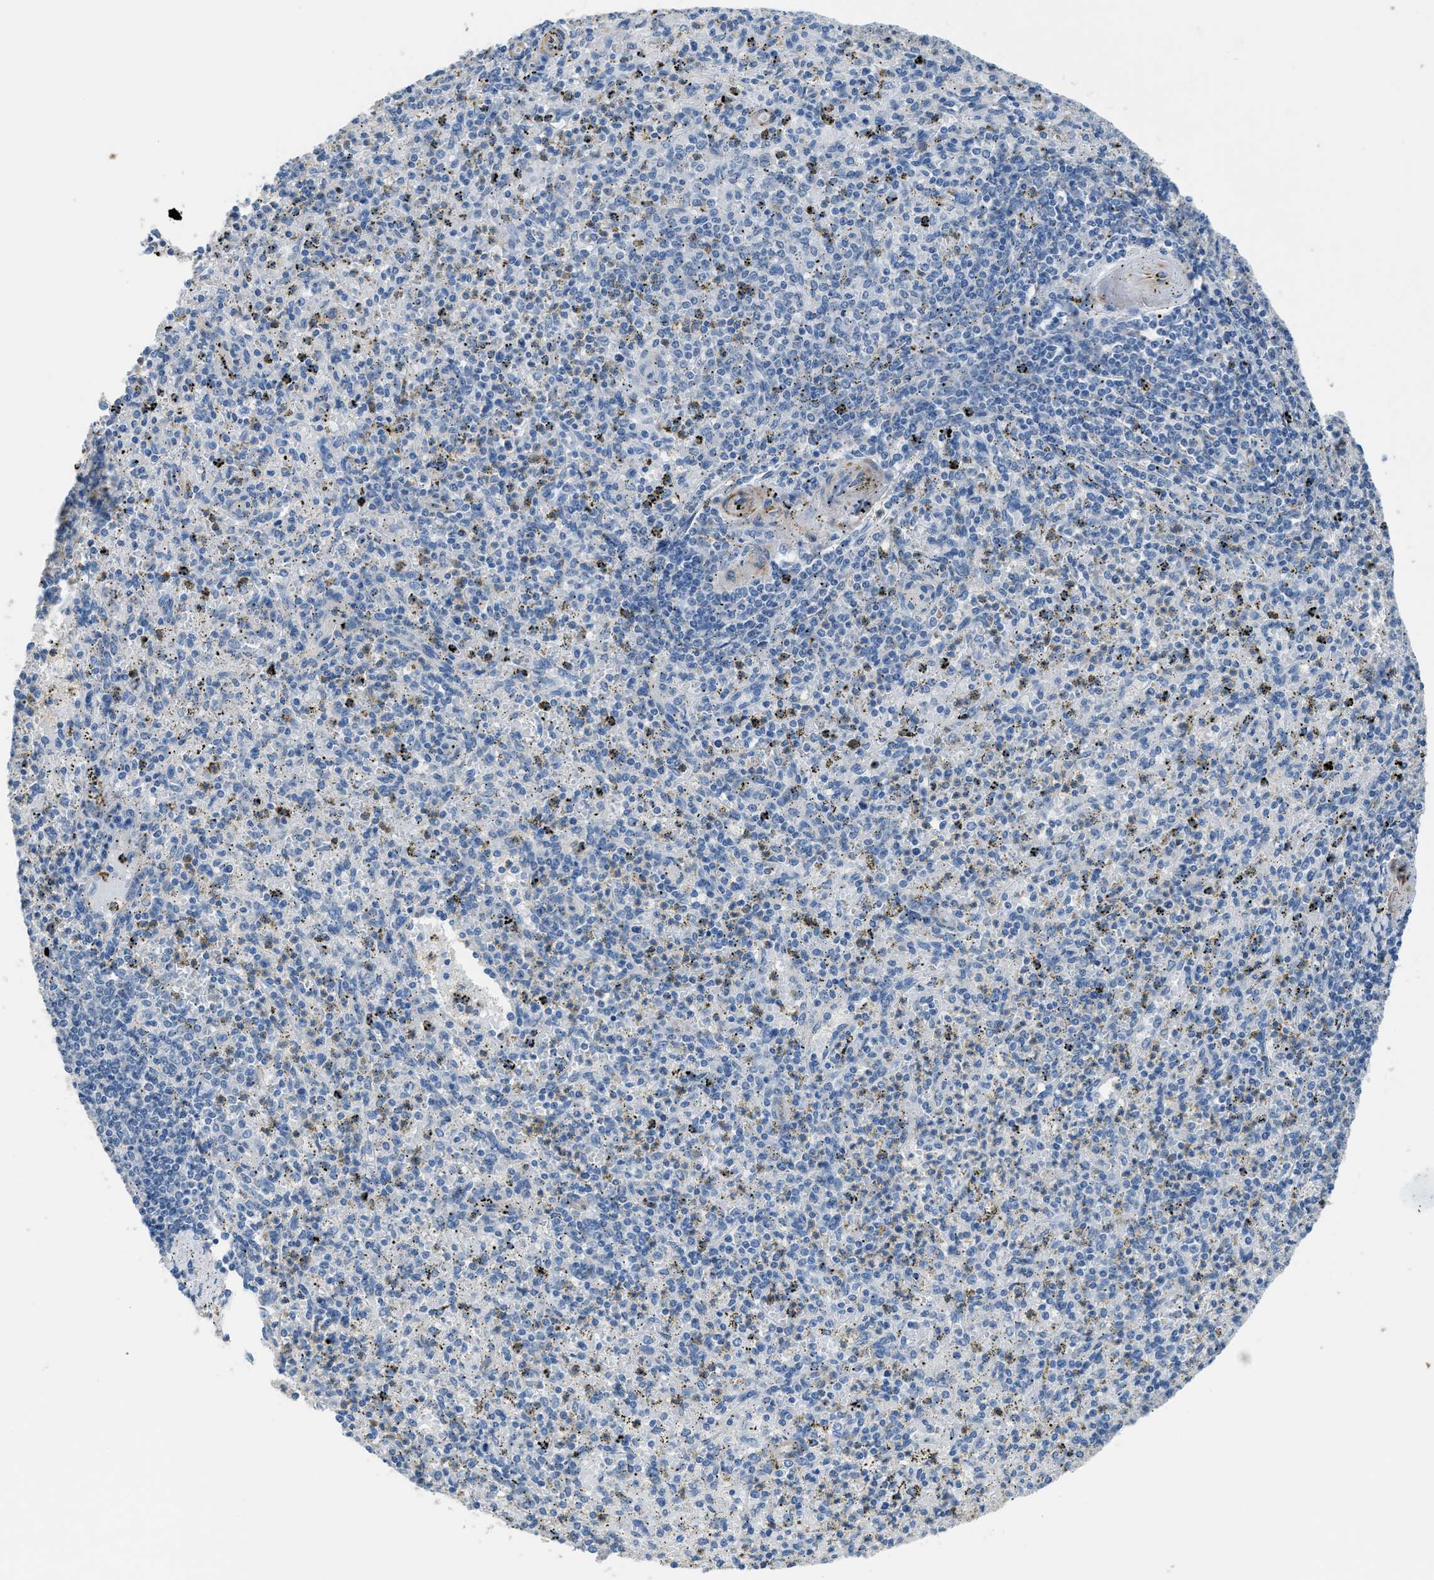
{"staining": {"intensity": "negative", "quantity": "none", "location": "none"}, "tissue": "spleen", "cell_type": "Cells in red pulp", "image_type": "normal", "snomed": [{"axis": "morphology", "description": "Normal tissue, NOS"}, {"axis": "topography", "description": "Spleen"}], "caption": "IHC photomicrograph of normal spleen stained for a protein (brown), which demonstrates no positivity in cells in red pulp.", "gene": "ZSWIM5", "patient": {"sex": "male", "age": 72}}